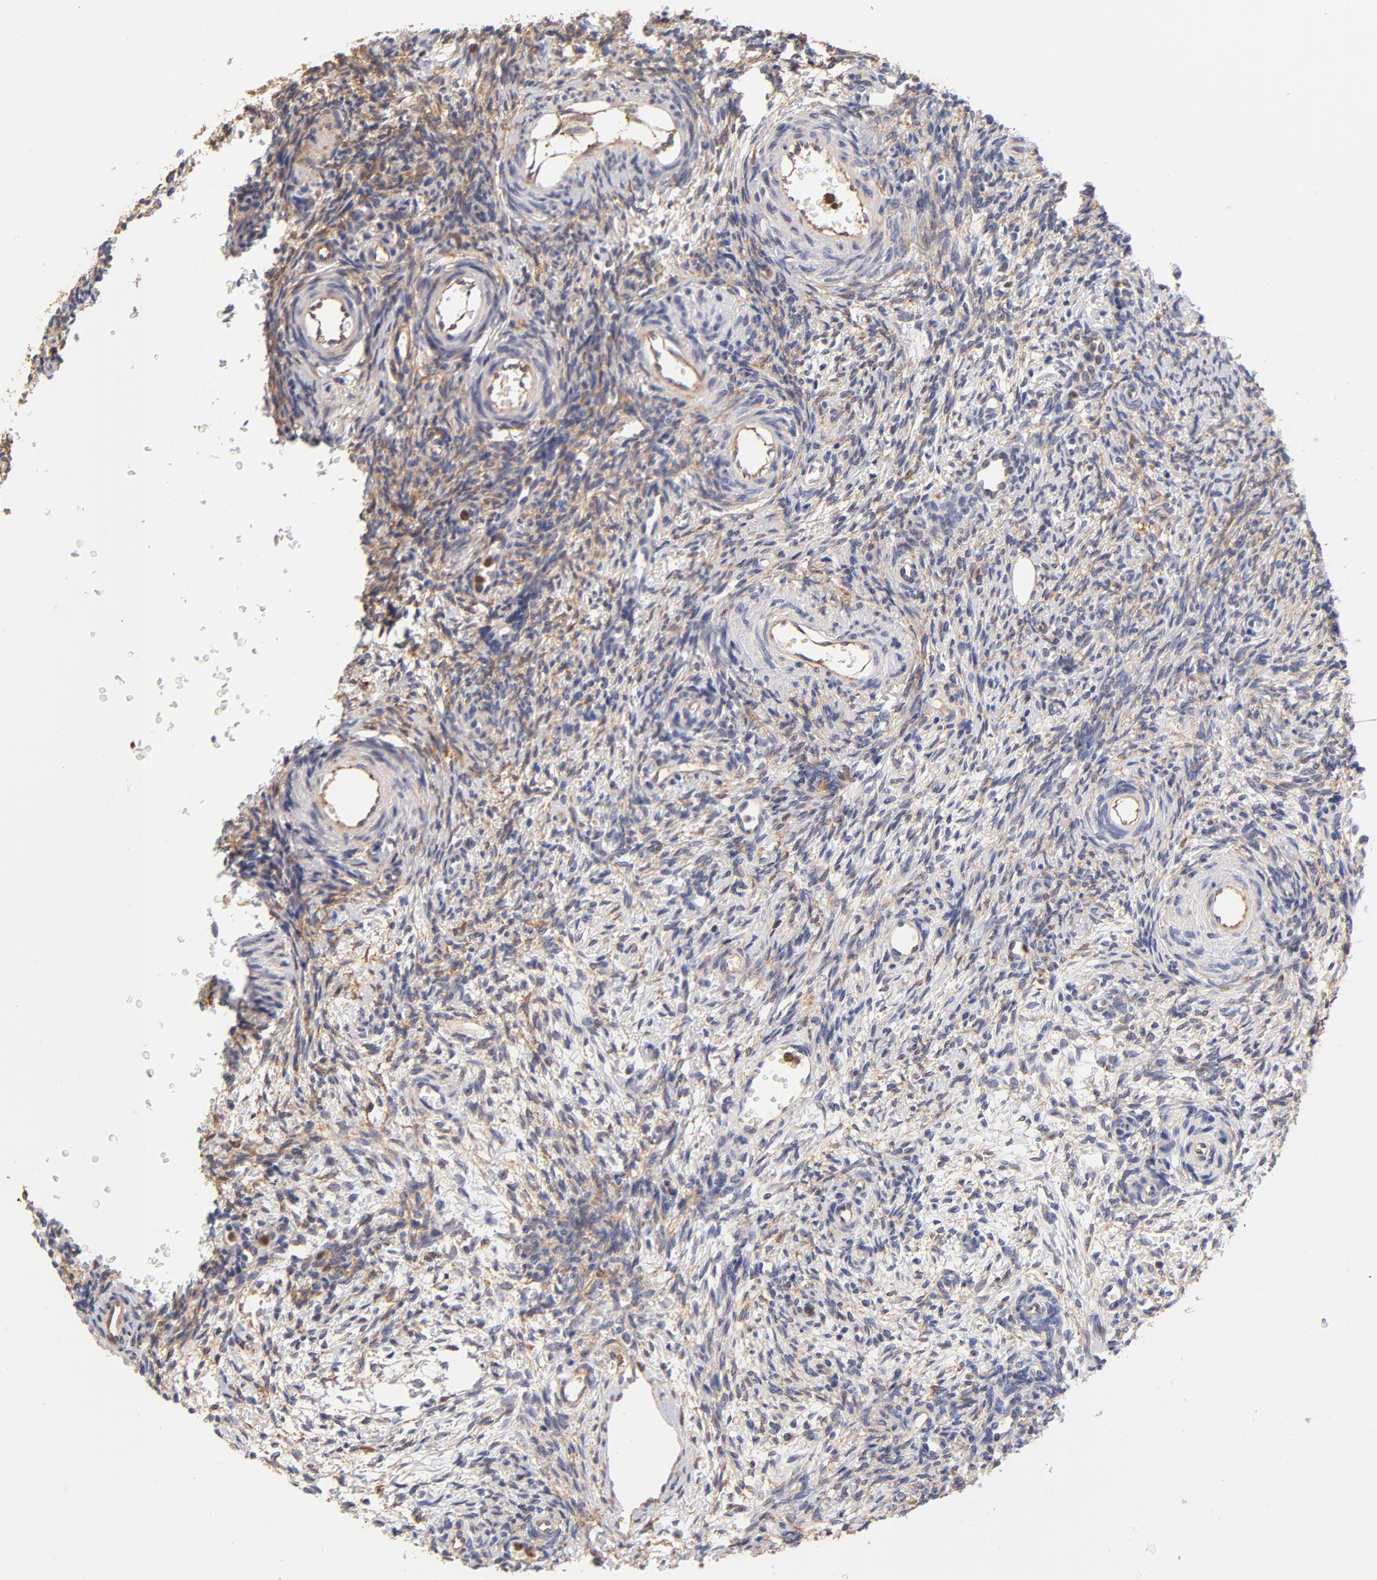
{"staining": {"intensity": "moderate", "quantity": "25%-75%", "location": "cytoplasmic/membranous"}, "tissue": "ovary", "cell_type": "Follicle cells", "image_type": "normal", "snomed": [{"axis": "morphology", "description": "Normal tissue, NOS"}, {"axis": "topography", "description": "Ovary"}], "caption": "This micrograph shows immunohistochemistry (IHC) staining of unremarkable human ovary, with medium moderate cytoplasmic/membranous staining in about 25%-75% of follicle cells.", "gene": "FCMR", "patient": {"sex": "female", "age": 39}}